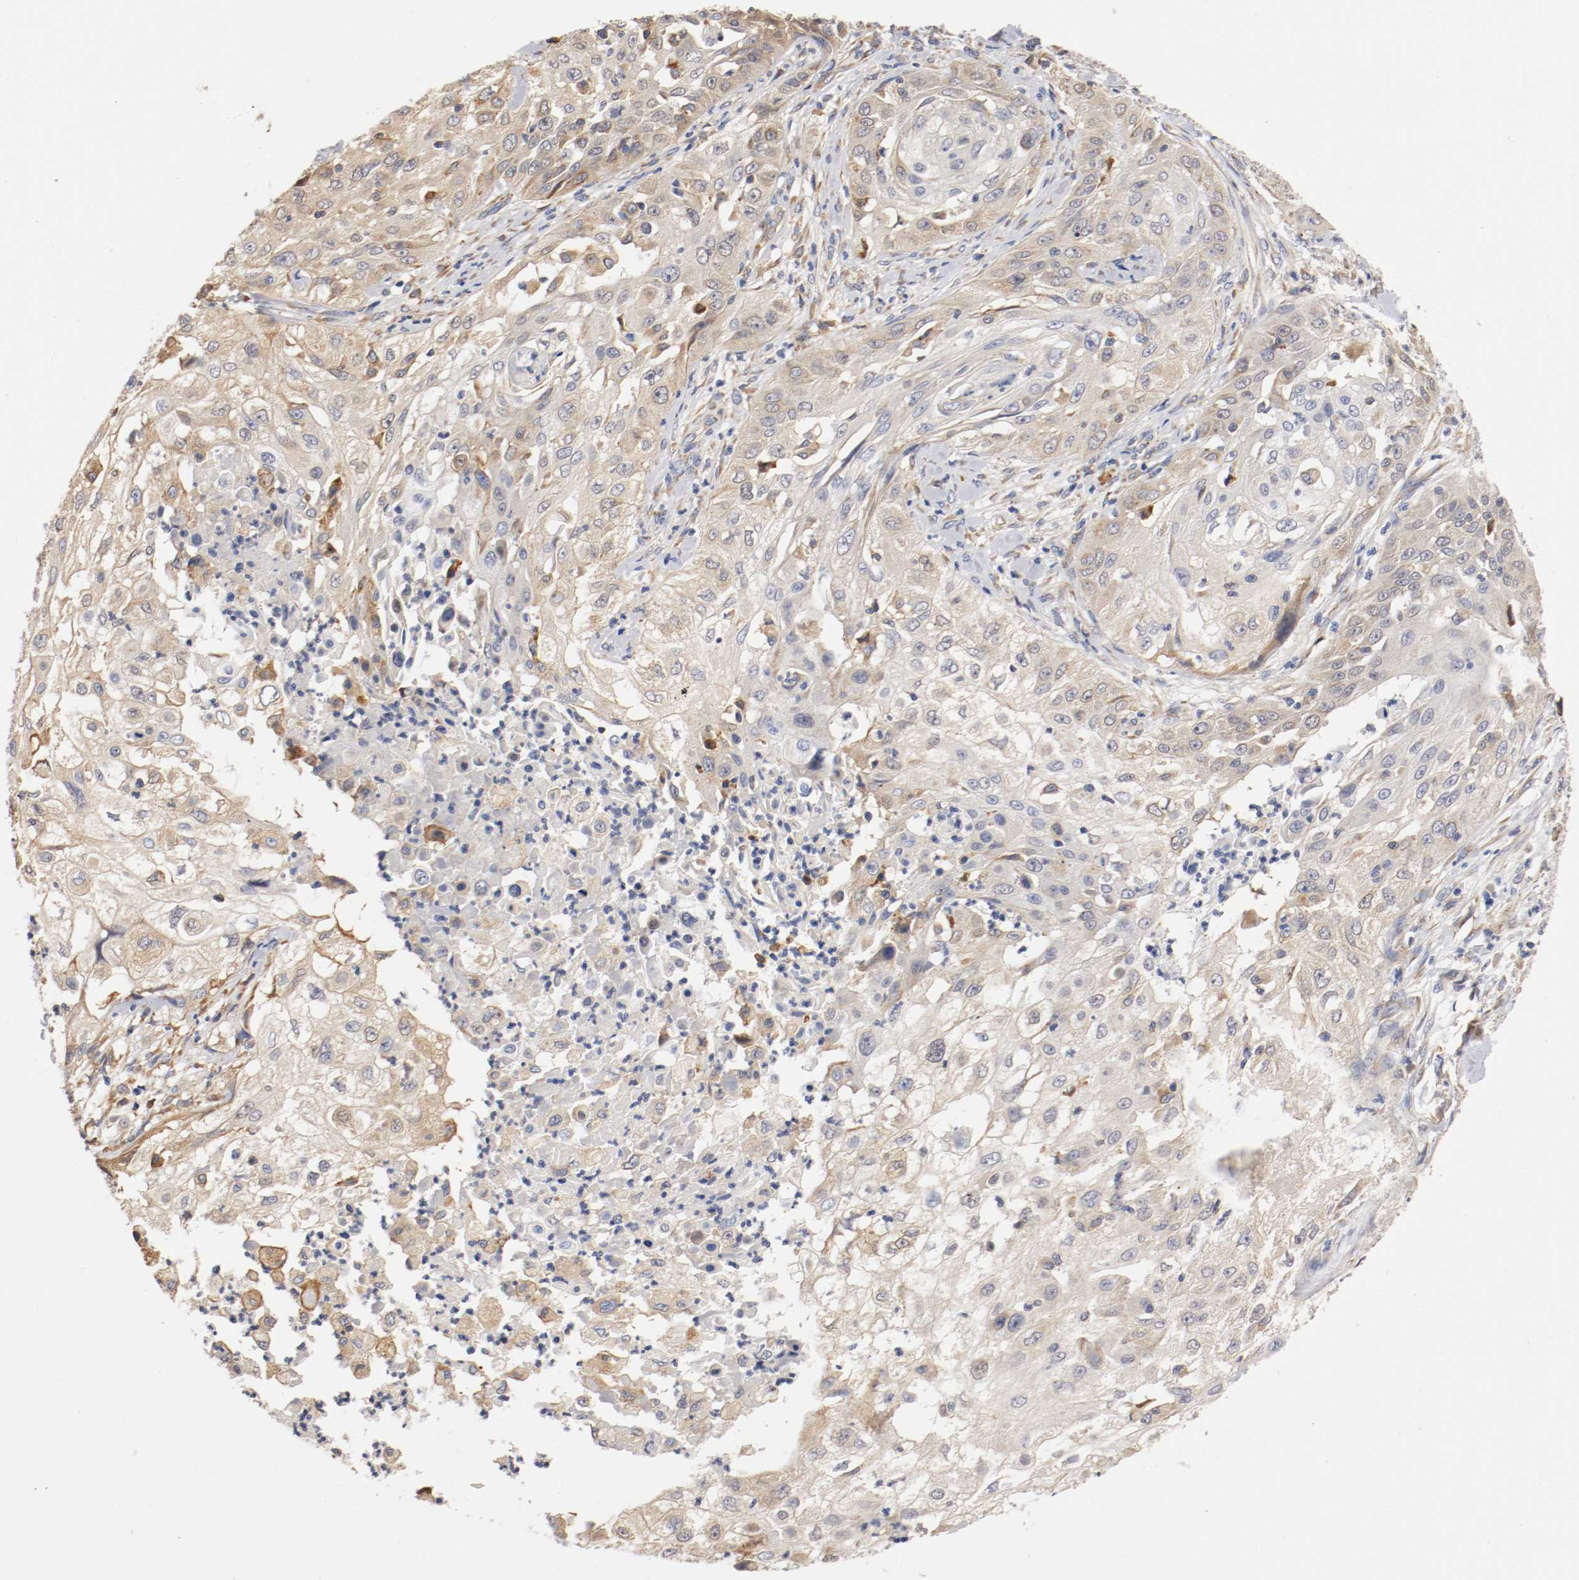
{"staining": {"intensity": "weak", "quantity": ">75%", "location": "cytoplasmic/membranous"}, "tissue": "cervical cancer", "cell_type": "Tumor cells", "image_type": "cancer", "snomed": [{"axis": "morphology", "description": "Squamous cell carcinoma, NOS"}, {"axis": "topography", "description": "Cervix"}], "caption": "Immunohistochemistry (IHC) micrograph of human cervical cancer (squamous cell carcinoma) stained for a protein (brown), which demonstrates low levels of weak cytoplasmic/membranous expression in approximately >75% of tumor cells.", "gene": "TNFSF13", "patient": {"sex": "female", "age": 64}}